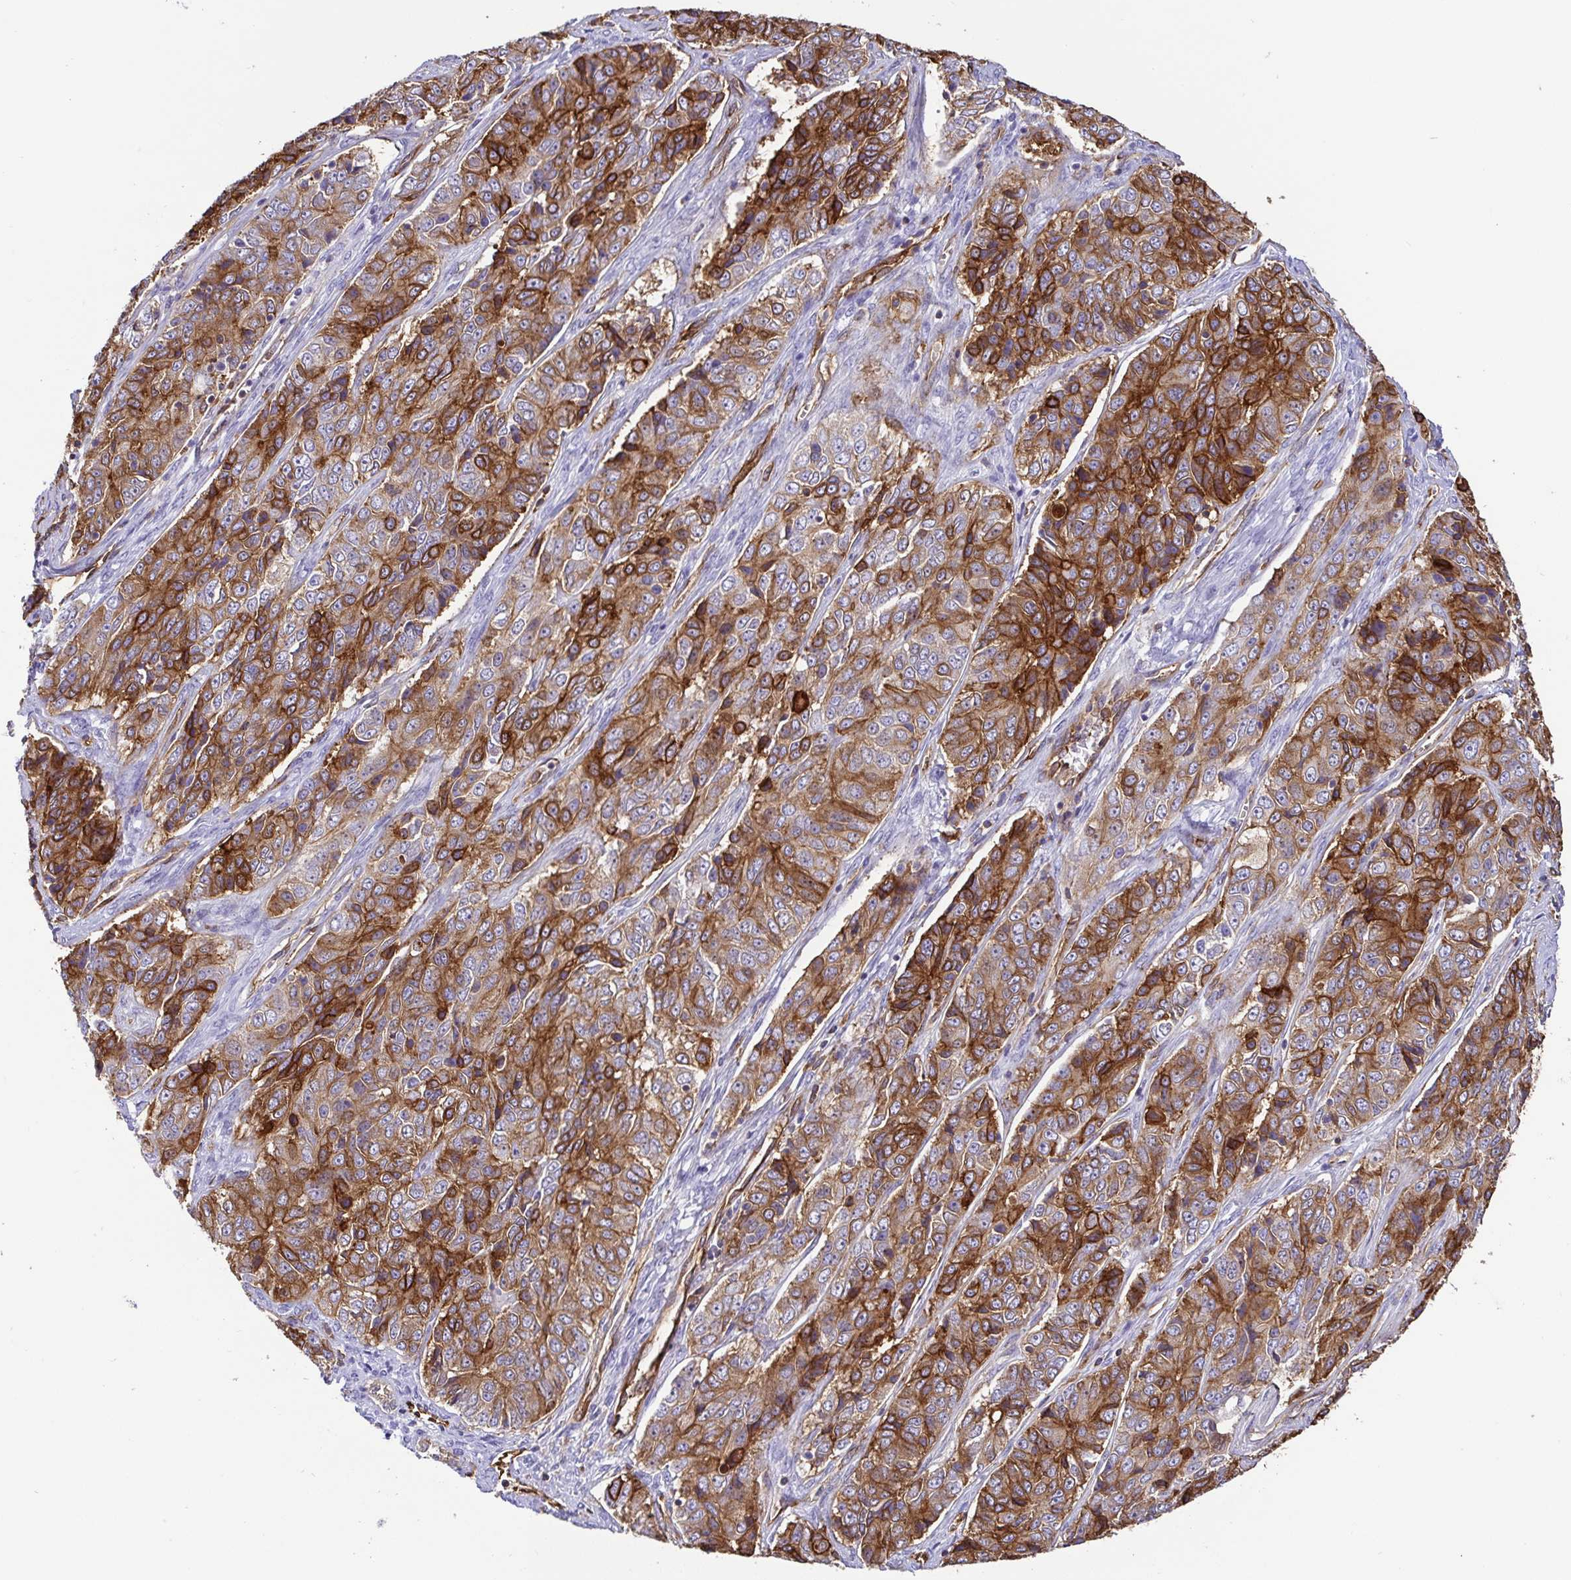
{"staining": {"intensity": "strong", "quantity": "25%-75%", "location": "cytoplasmic/membranous"}, "tissue": "ovarian cancer", "cell_type": "Tumor cells", "image_type": "cancer", "snomed": [{"axis": "morphology", "description": "Carcinoma, endometroid"}, {"axis": "topography", "description": "Ovary"}], "caption": "There is high levels of strong cytoplasmic/membranous positivity in tumor cells of endometroid carcinoma (ovarian), as demonstrated by immunohistochemical staining (brown color).", "gene": "ANXA2", "patient": {"sex": "female", "age": 51}}